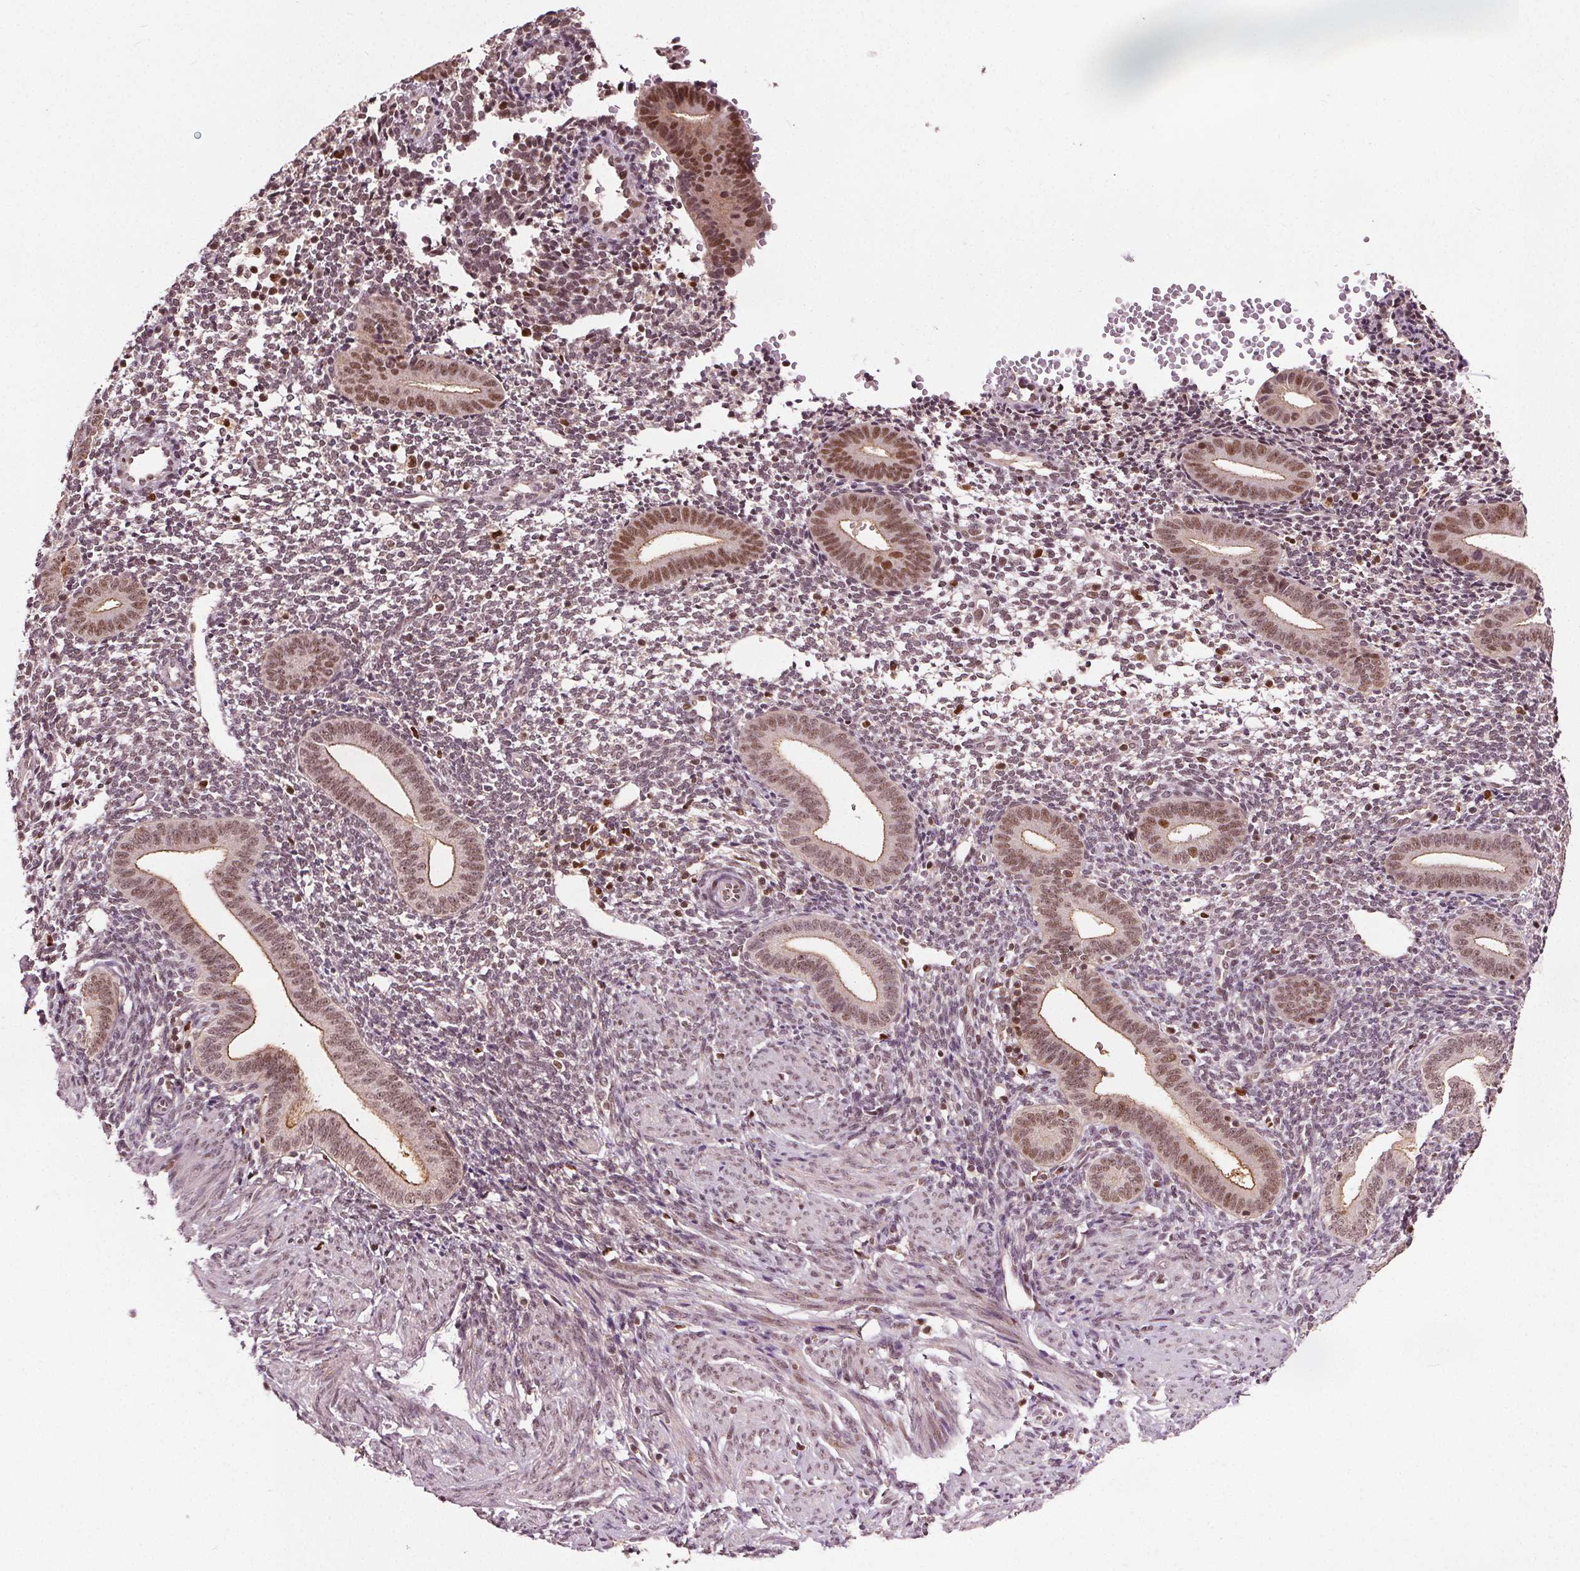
{"staining": {"intensity": "moderate", "quantity": "25%-75%", "location": "nuclear"}, "tissue": "endometrium", "cell_type": "Cells in endometrial stroma", "image_type": "normal", "snomed": [{"axis": "morphology", "description": "Normal tissue, NOS"}, {"axis": "topography", "description": "Endometrium"}], "caption": "Endometrium stained with a protein marker displays moderate staining in cells in endometrial stroma.", "gene": "DDX11", "patient": {"sex": "female", "age": 40}}